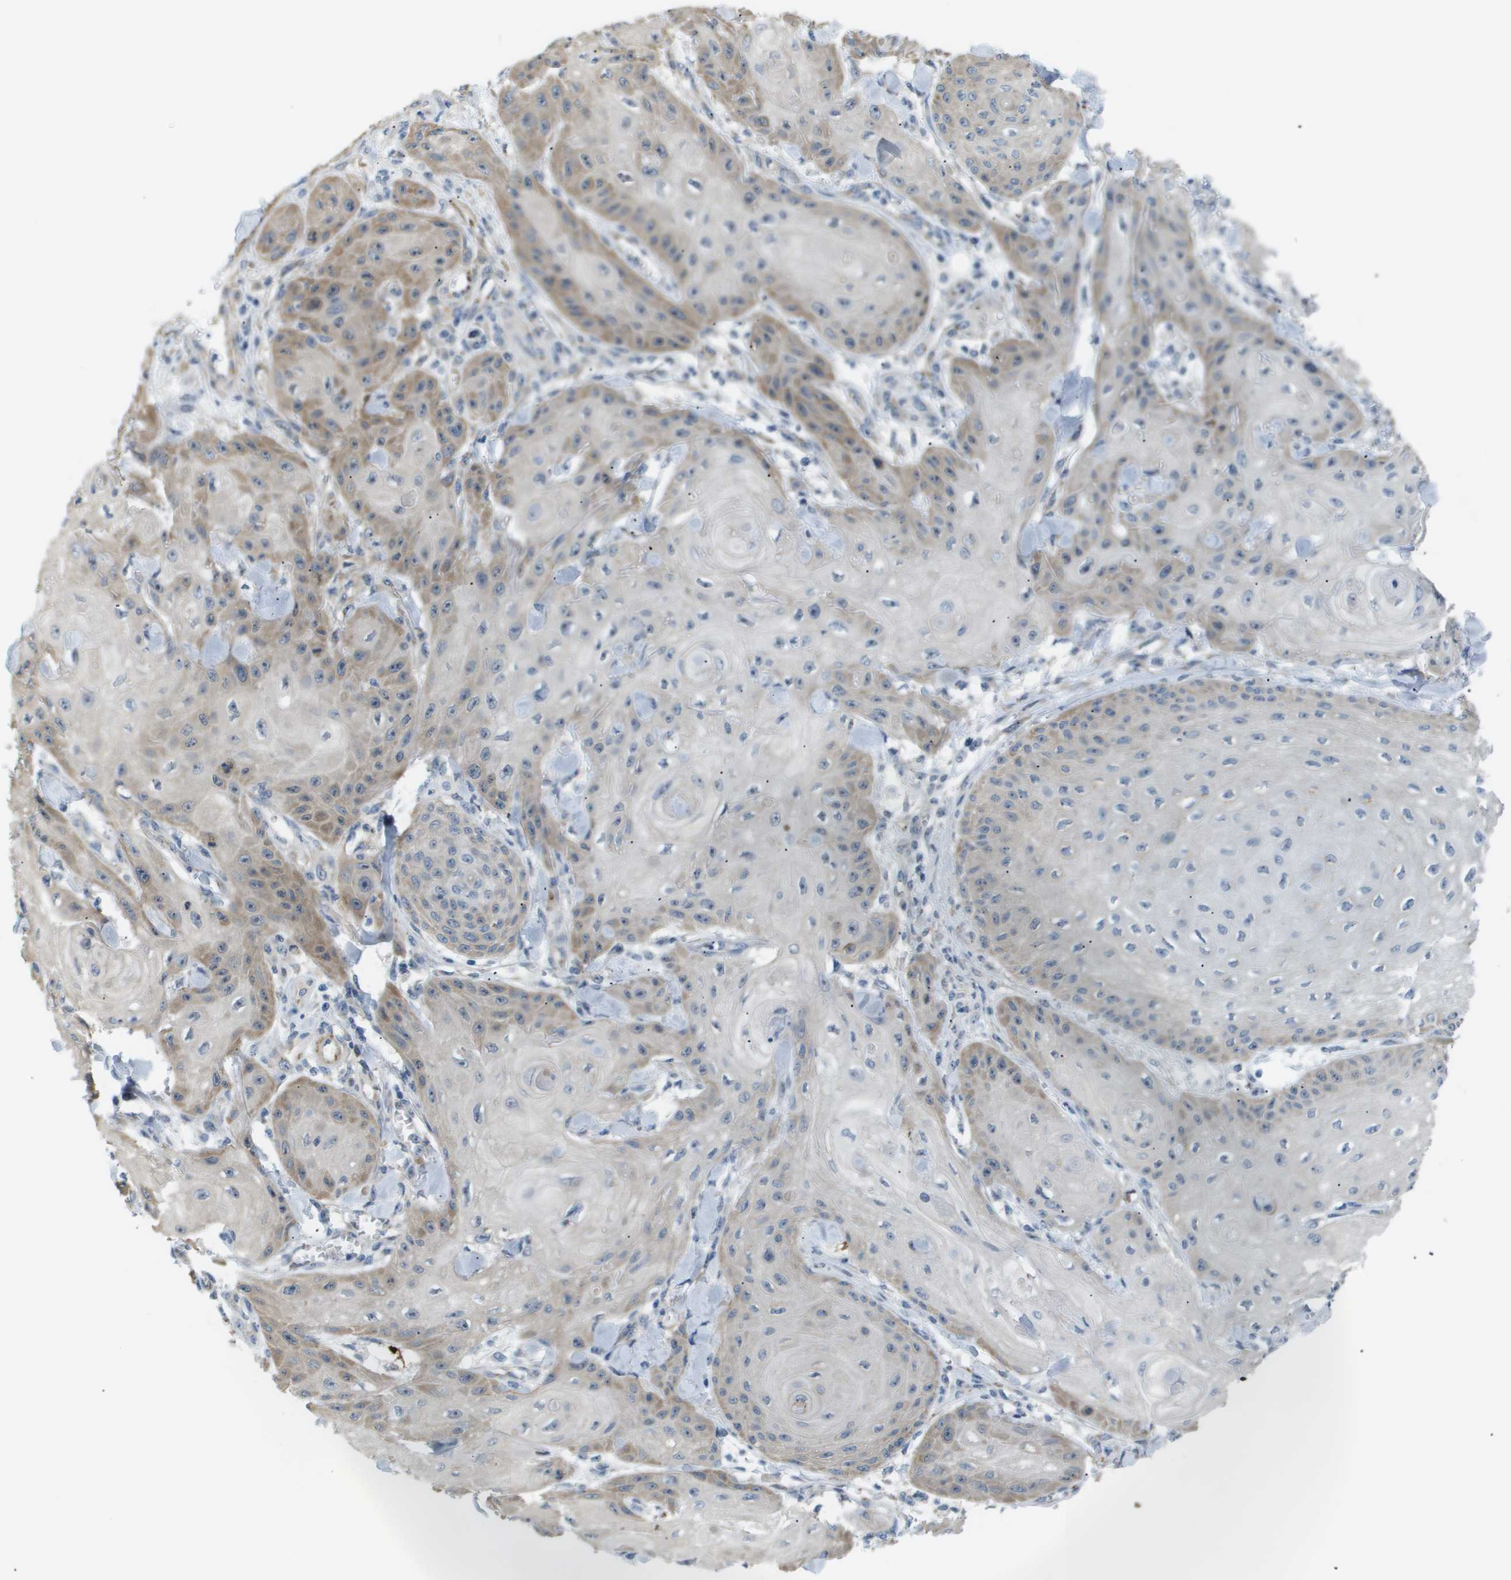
{"staining": {"intensity": "moderate", "quantity": "<25%", "location": "cytoplasmic/membranous"}, "tissue": "skin cancer", "cell_type": "Tumor cells", "image_type": "cancer", "snomed": [{"axis": "morphology", "description": "Squamous cell carcinoma, NOS"}, {"axis": "topography", "description": "Skin"}], "caption": "This micrograph displays immunohistochemistry (IHC) staining of human skin cancer (squamous cell carcinoma), with low moderate cytoplasmic/membranous positivity in about <25% of tumor cells.", "gene": "OTUD5", "patient": {"sex": "male", "age": 74}}